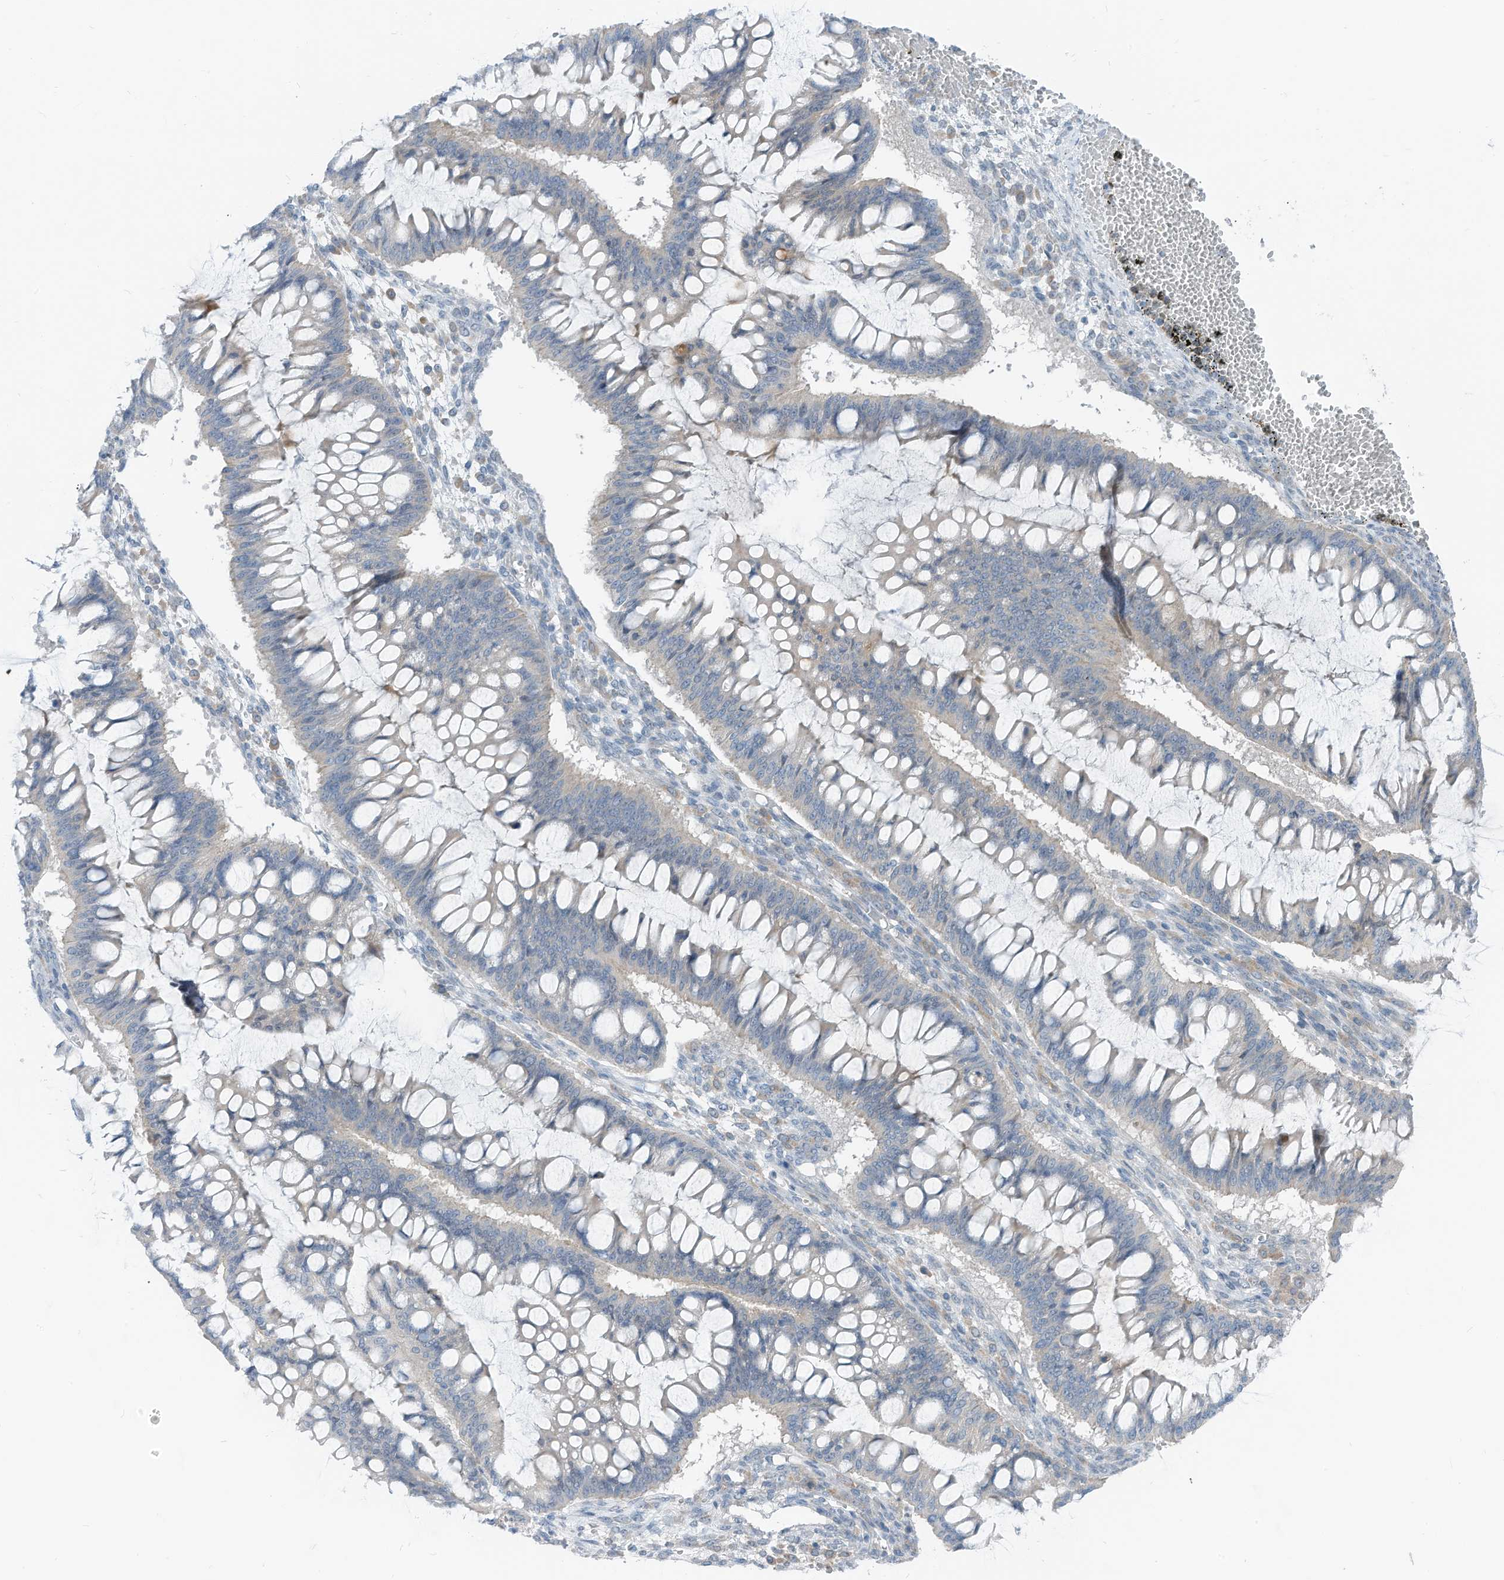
{"staining": {"intensity": "negative", "quantity": "none", "location": "none"}, "tissue": "ovarian cancer", "cell_type": "Tumor cells", "image_type": "cancer", "snomed": [{"axis": "morphology", "description": "Cystadenocarcinoma, mucinous, NOS"}, {"axis": "topography", "description": "Ovary"}], "caption": "A high-resolution micrograph shows IHC staining of ovarian mucinous cystadenocarcinoma, which displays no significant expression in tumor cells. (DAB (3,3'-diaminobenzidine) immunohistochemistry visualized using brightfield microscopy, high magnification).", "gene": "LDAH", "patient": {"sex": "female", "age": 73}}